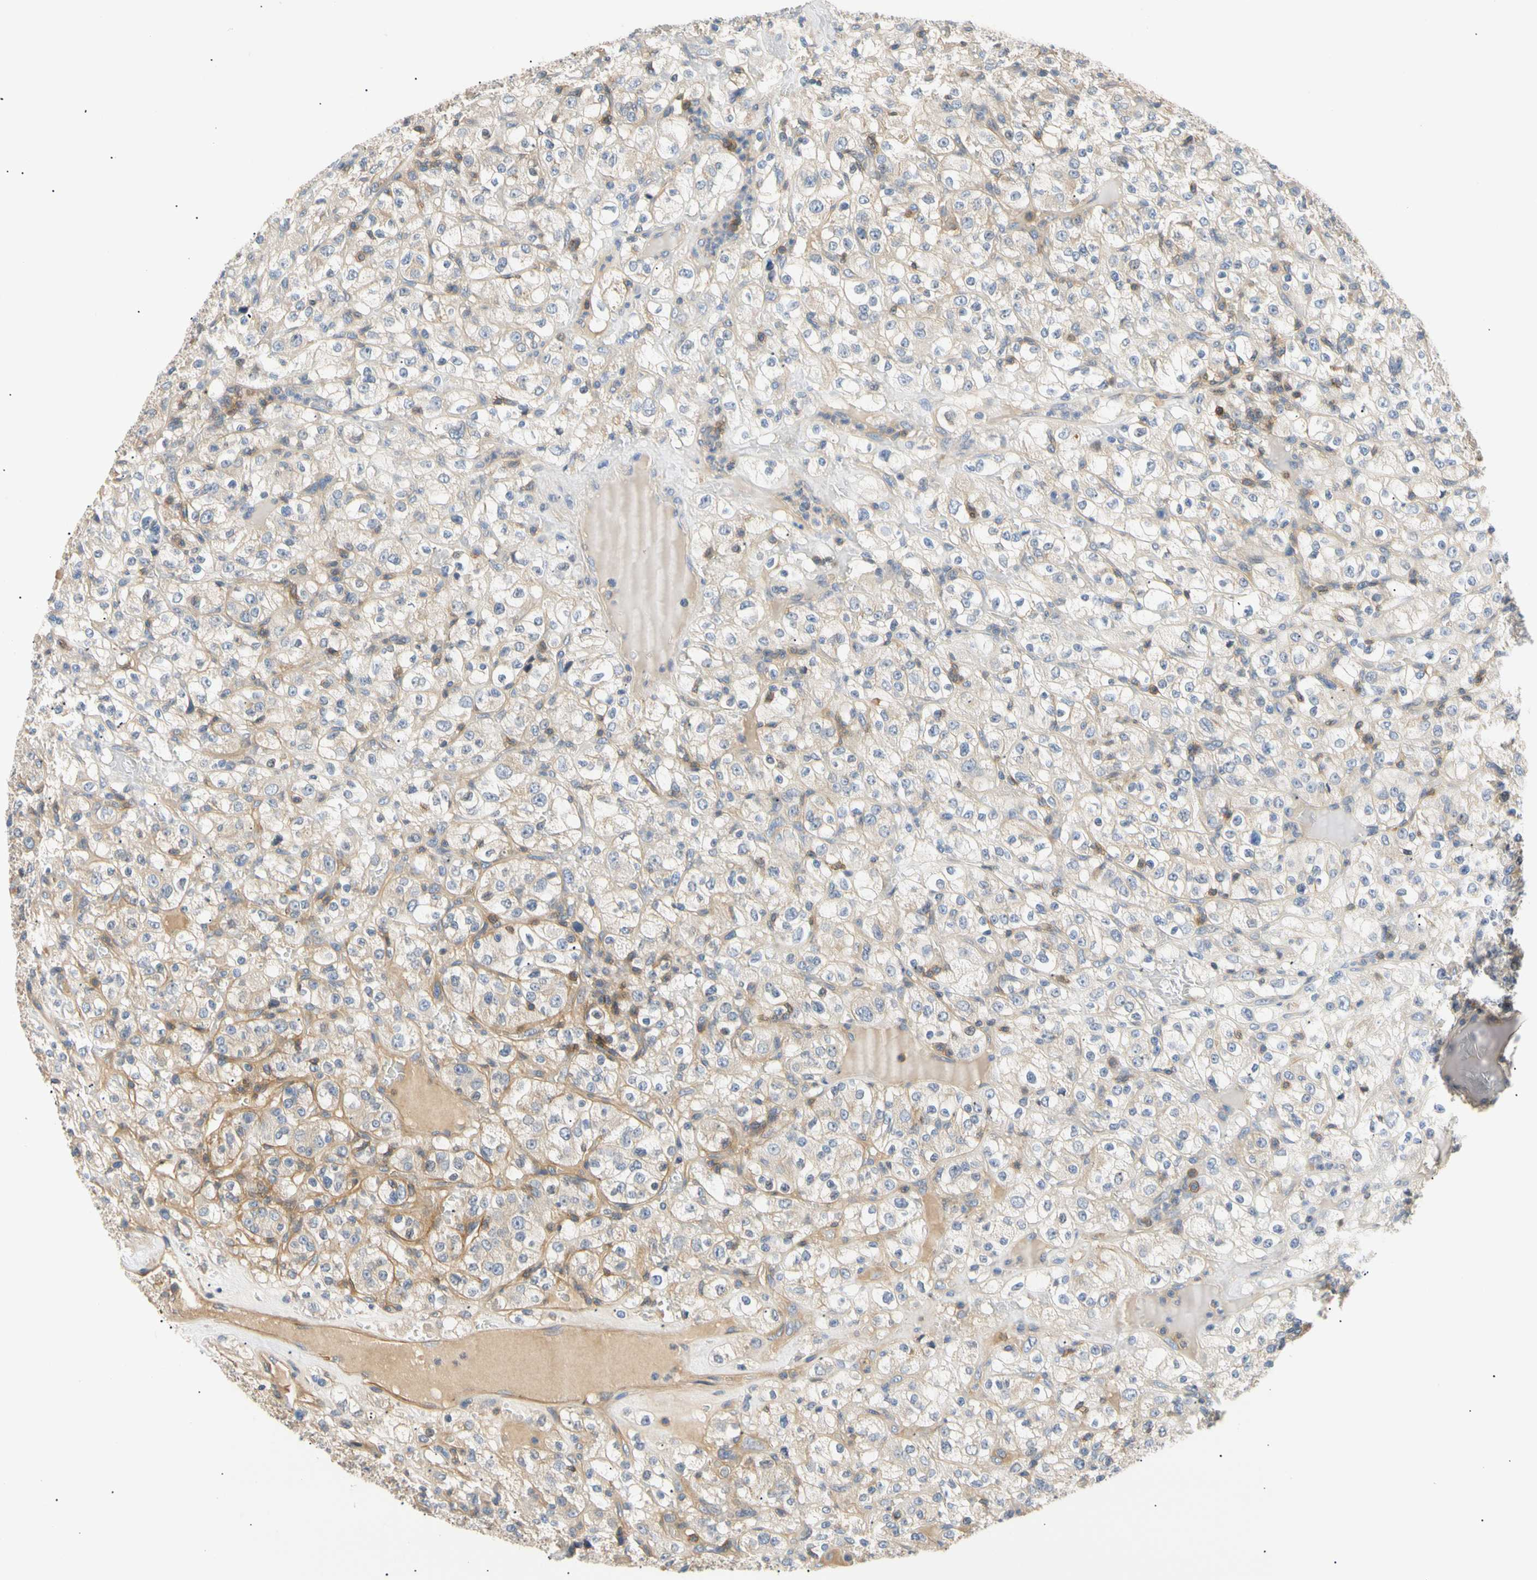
{"staining": {"intensity": "weak", "quantity": ">75%", "location": "cytoplasmic/membranous"}, "tissue": "renal cancer", "cell_type": "Tumor cells", "image_type": "cancer", "snomed": [{"axis": "morphology", "description": "Normal tissue, NOS"}, {"axis": "morphology", "description": "Adenocarcinoma, NOS"}, {"axis": "topography", "description": "Kidney"}], "caption": "The image reveals immunohistochemical staining of adenocarcinoma (renal). There is weak cytoplasmic/membranous expression is present in about >75% of tumor cells. (Brightfield microscopy of DAB IHC at high magnification).", "gene": "TNFRSF18", "patient": {"sex": "female", "age": 72}}